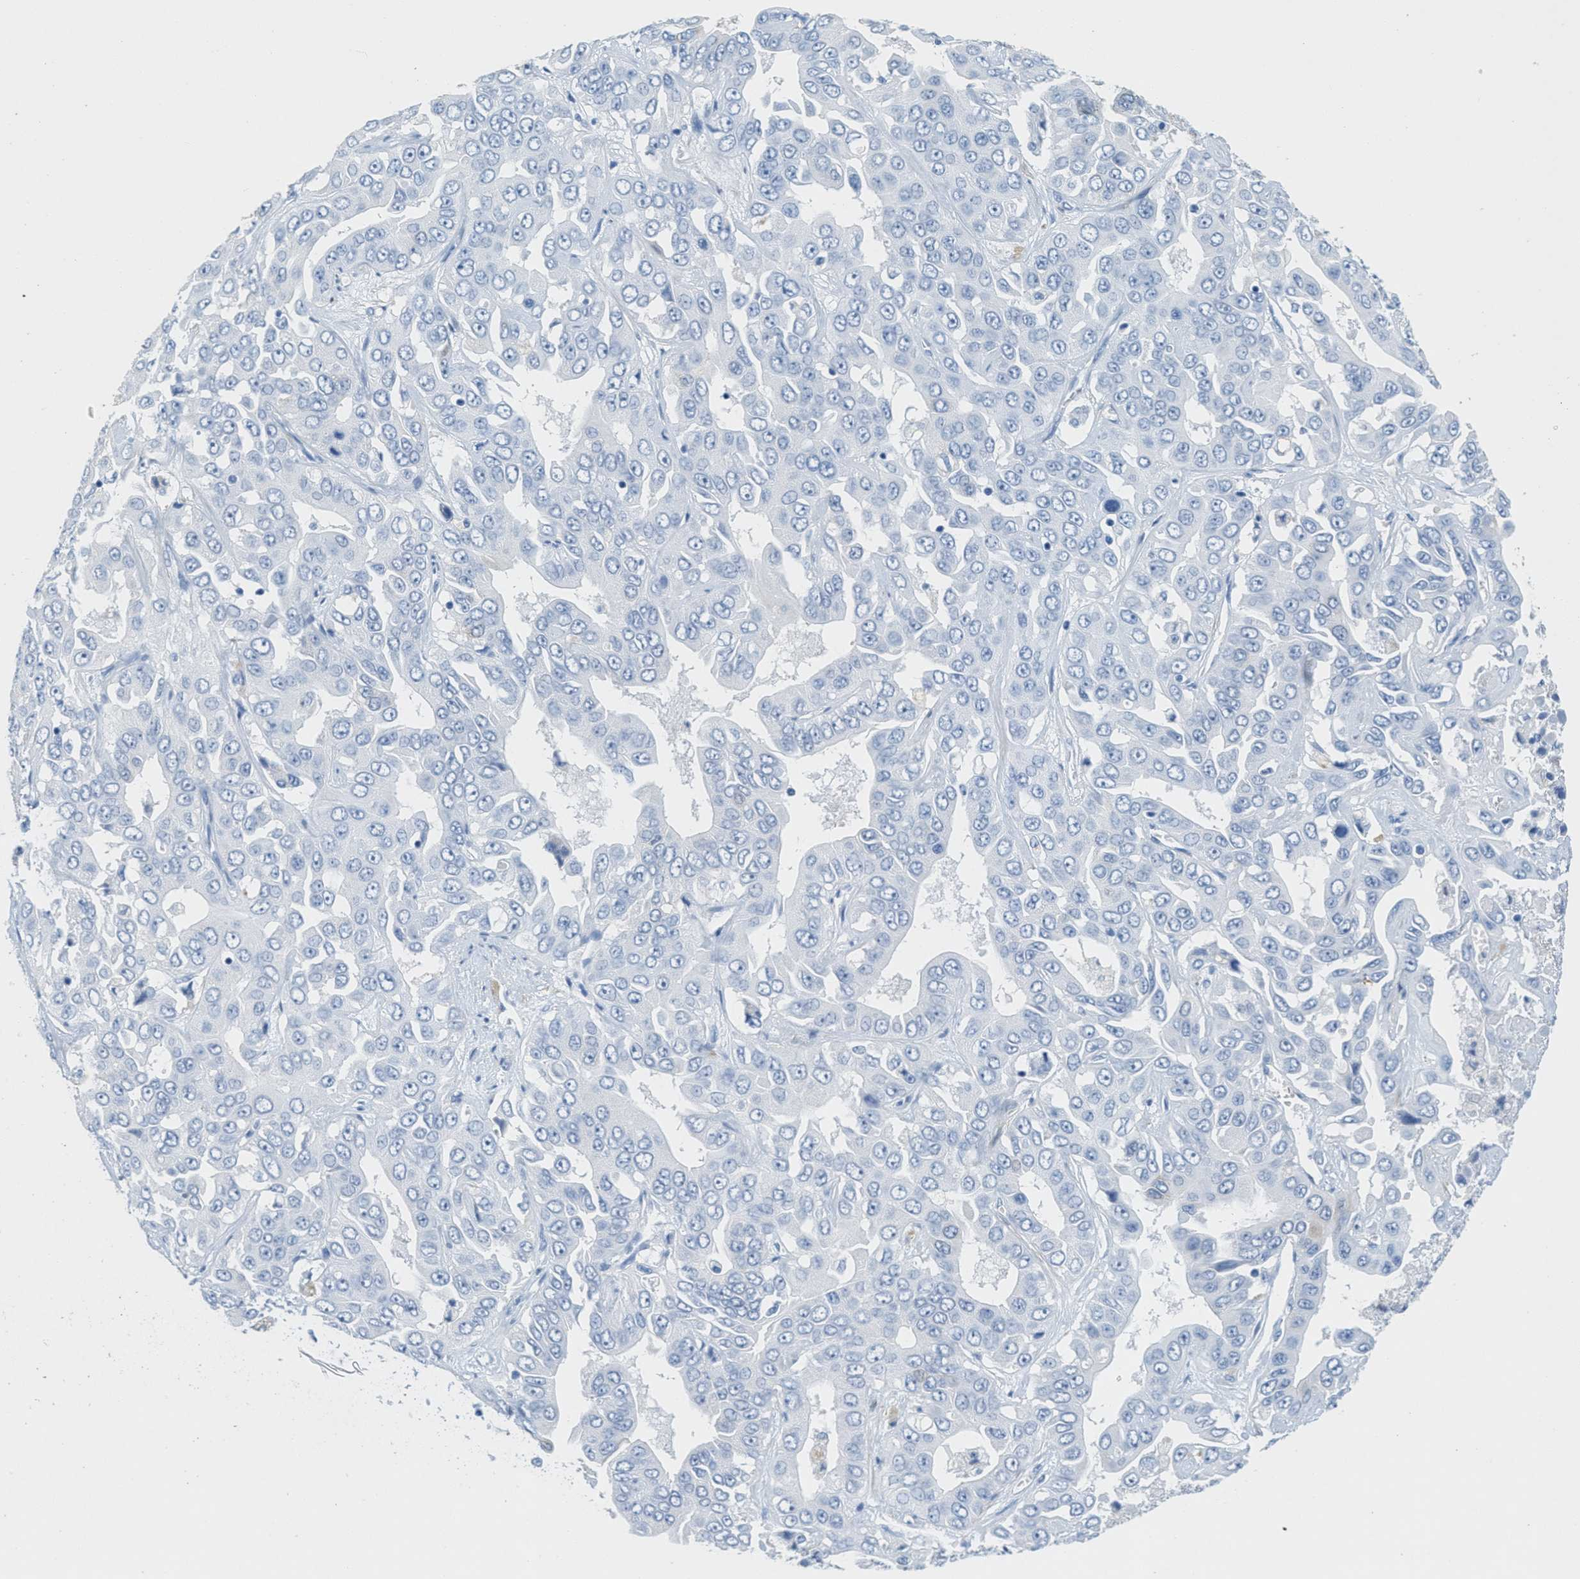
{"staining": {"intensity": "negative", "quantity": "none", "location": "none"}, "tissue": "liver cancer", "cell_type": "Tumor cells", "image_type": "cancer", "snomed": [{"axis": "morphology", "description": "Cholangiocarcinoma"}, {"axis": "topography", "description": "Liver"}], "caption": "The image demonstrates no significant expression in tumor cells of liver cancer (cholangiocarcinoma).", "gene": "GPM6A", "patient": {"sex": "female", "age": 52}}